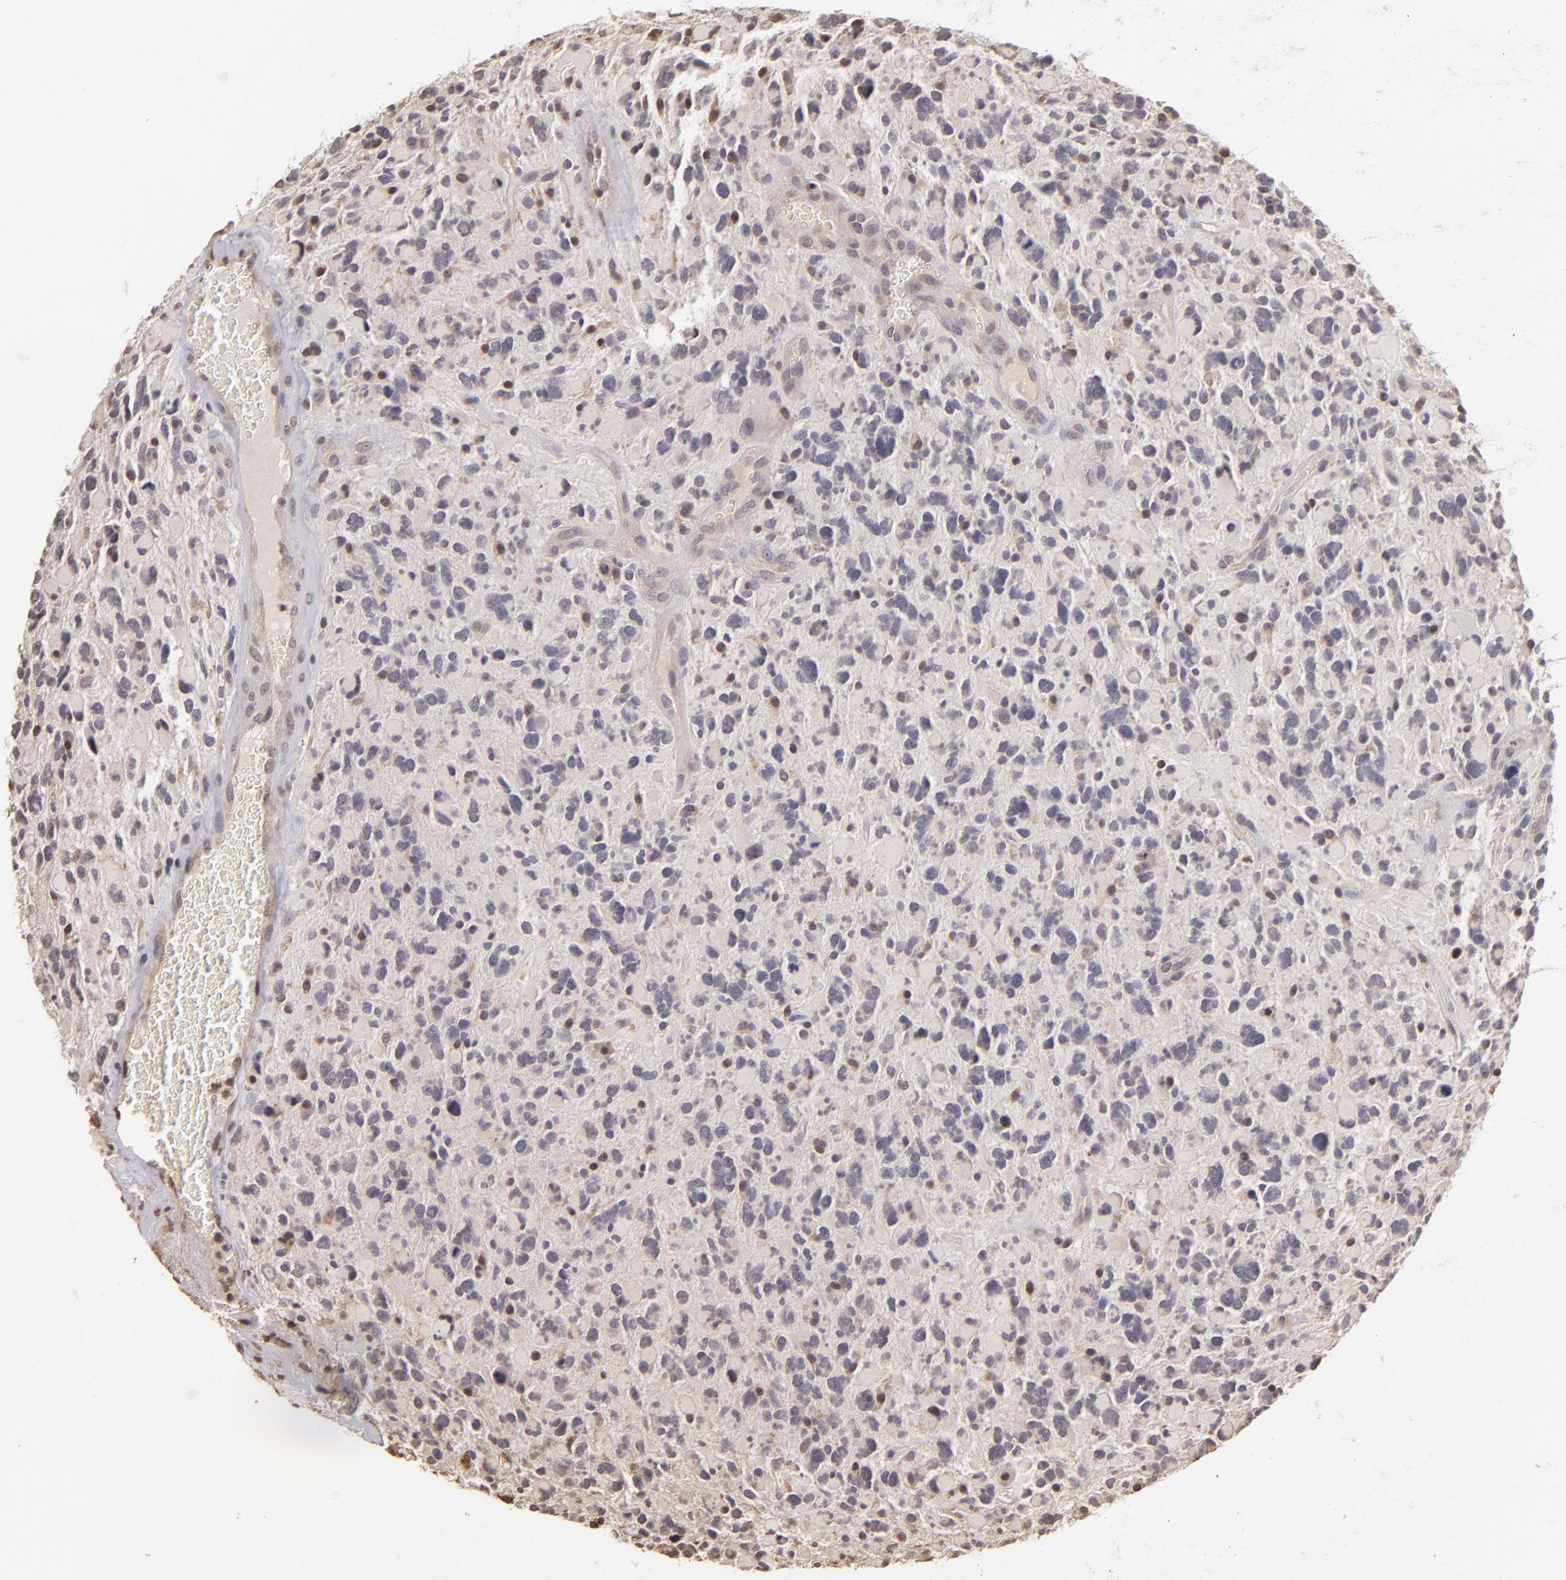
{"staining": {"intensity": "negative", "quantity": "none", "location": "none"}, "tissue": "glioma", "cell_type": "Tumor cells", "image_type": "cancer", "snomed": [{"axis": "morphology", "description": "Glioma, malignant, High grade"}, {"axis": "topography", "description": "Brain"}], "caption": "Human glioma stained for a protein using immunohistochemistry reveals no expression in tumor cells.", "gene": "ARPC2", "patient": {"sex": "female", "age": 37}}